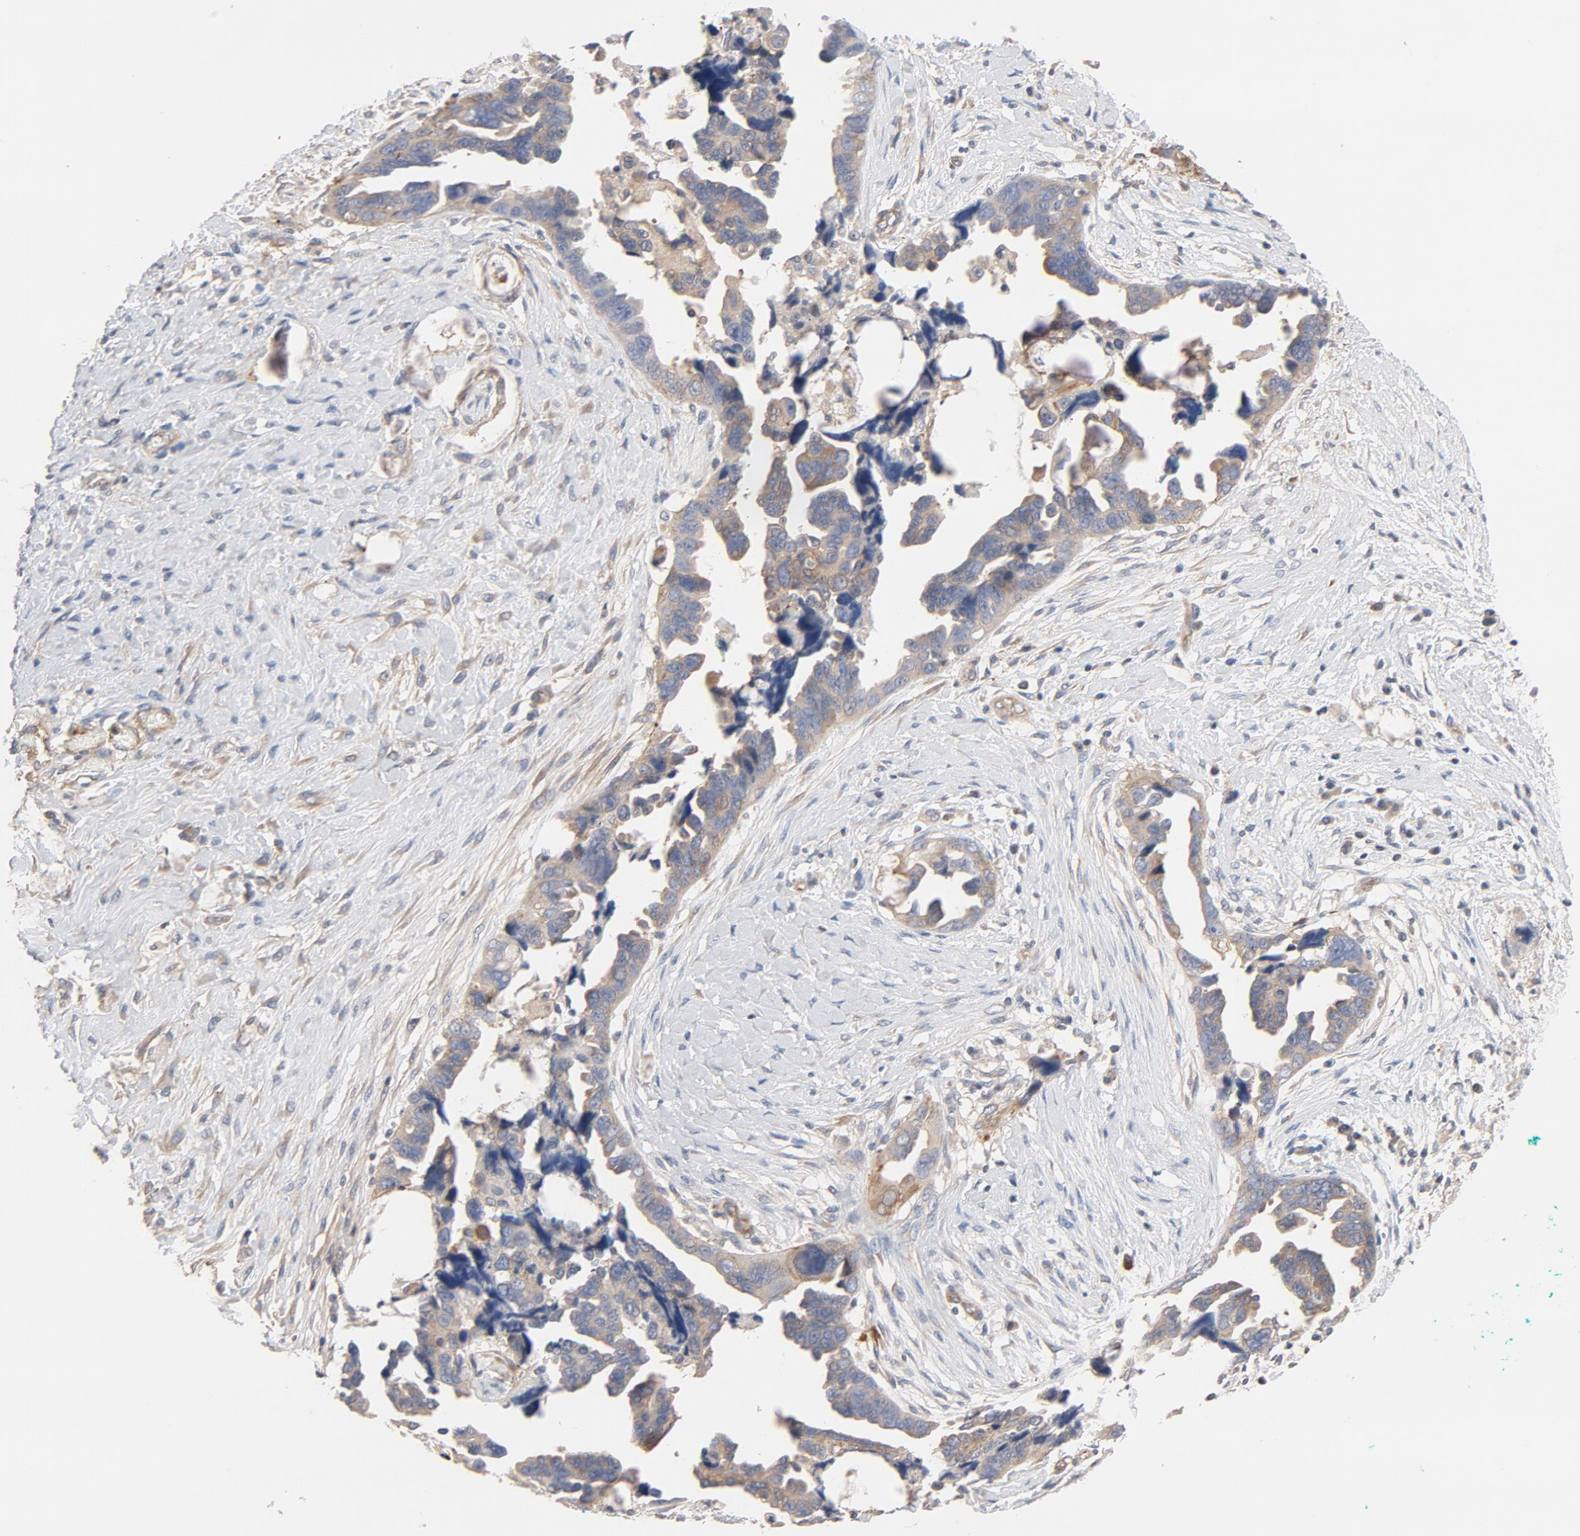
{"staining": {"intensity": "weak", "quantity": ">75%", "location": "cytoplasmic/membranous"}, "tissue": "ovarian cancer", "cell_type": "Tumor cells", "image_type": "cancer", "snomed": [{"axis": "morphology", "description": "Cystadenocarcinoma, serous, NOS"}, {"axis": "topography", "description": "Ovary"}], "caption": "Immunohistochemistry (IHC) micrograph of human ovarian cancer stained for a protein (brown), which shows low levels of weak cytoplasmic/membranous expression in about >75% of tumor cells.", "gene": "STRN3", "patient": {"sex": "female", "age": 63}}